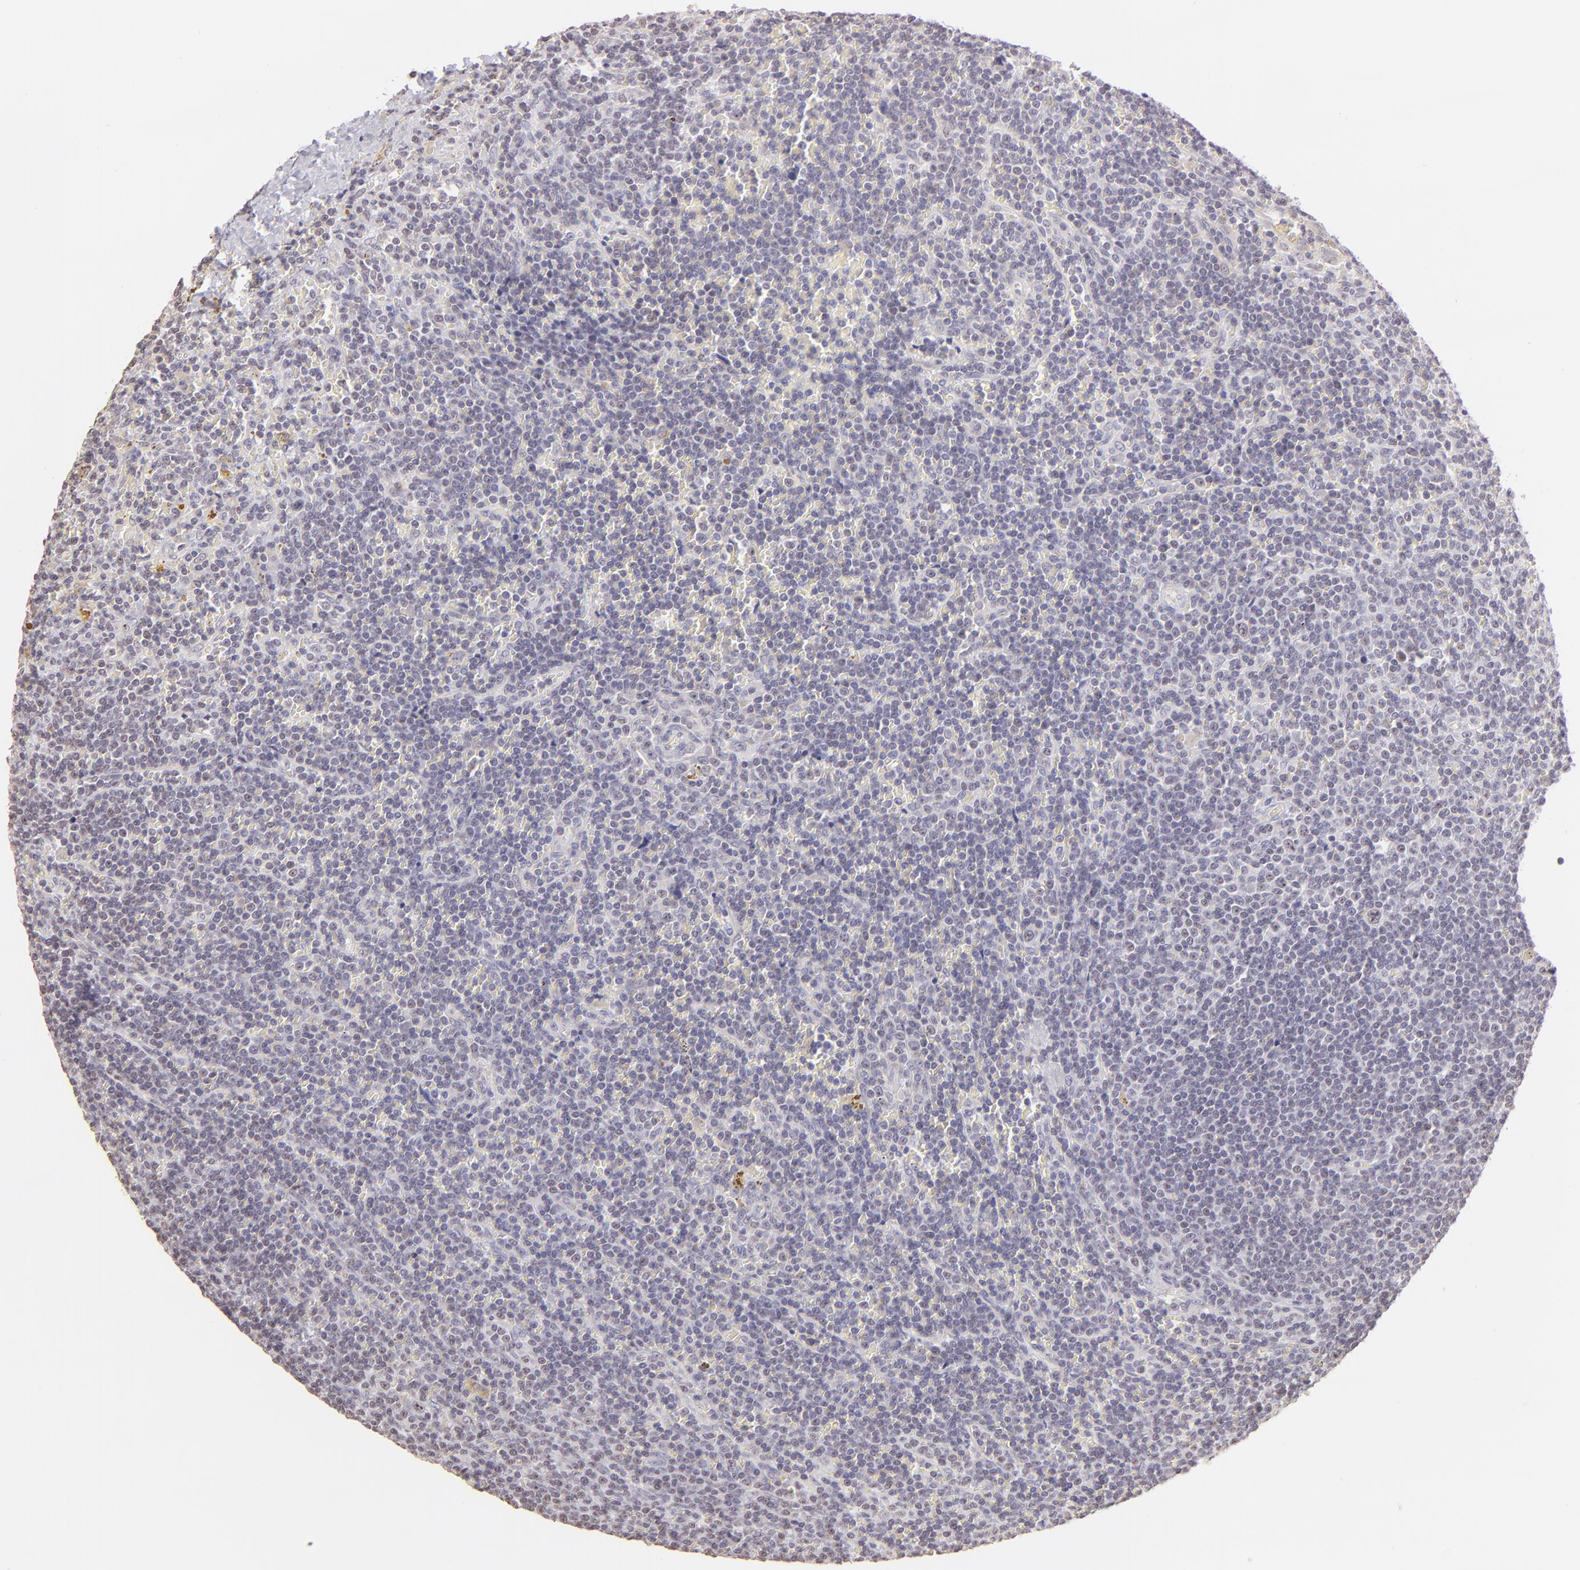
{"staining": {"intensity": "negative", "quantity": "none", "location": "none"}, "tissue": "lymphoma", "cell_type": "Tumor cells", "image_type": "cancer", "snomed": [{"axis": "morphology", "description": "Malignant lymphoma, non-Hodgkin's type, Low grade"}, {"axis": "topography", "description": "Spleen"}], "caption": "This is a histopathology image of immunohistochemistry staining of low-grade malignant lymphoma, non-Hodgkin's type, which shows no expression in tumor cells. (DAB (3,3'-diaminobenzidine) immunohistochemistry visualized using brightfield microscopy, high magnification).", "gene": "MAGEA1", "patient": {"sex": "male", "age": 80}}